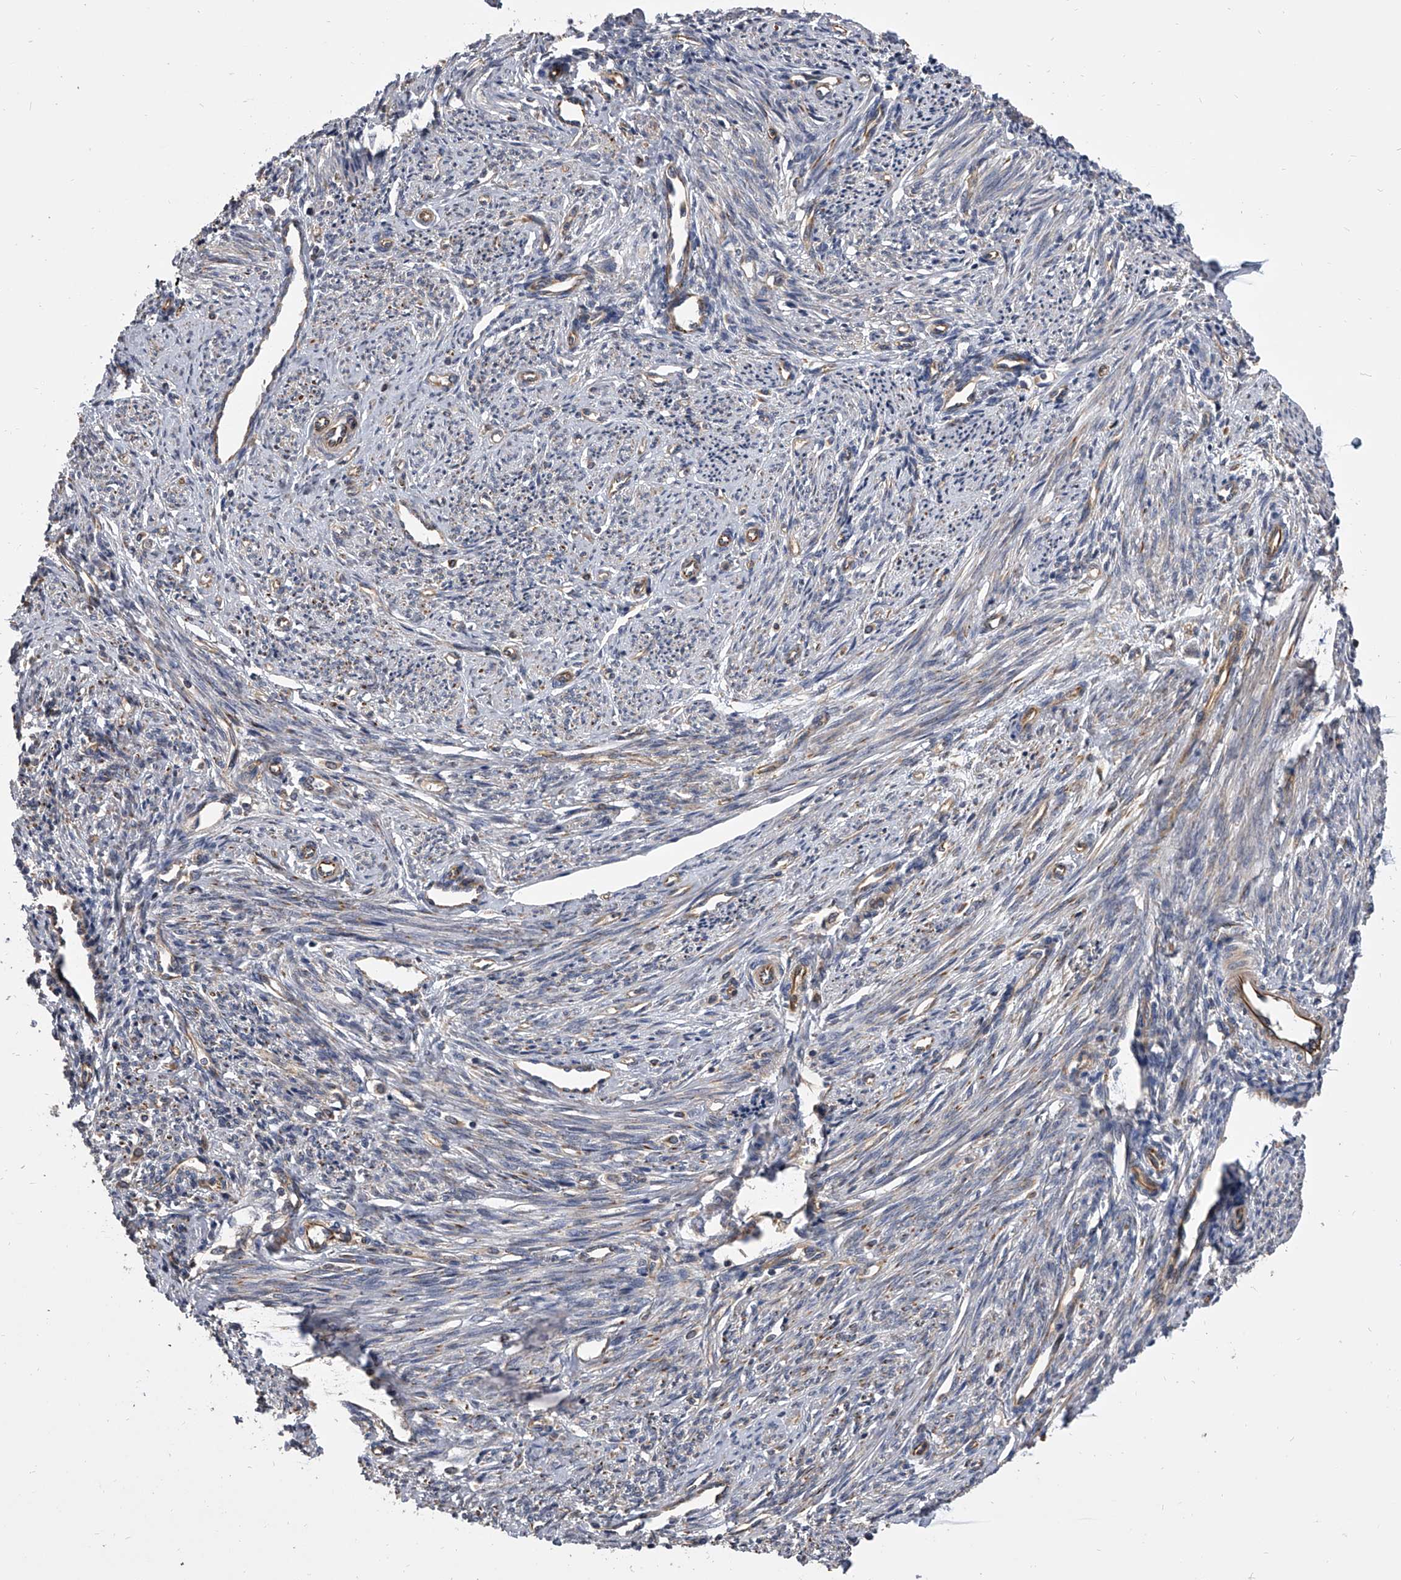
{"staining": {"intensity": "negative", "quantity": "none", "location": "none"}, "tissue": "endometrium", "cell_type": "Cells in endometrial stroma", "image_type": "normal", "snomed": [{"axis": "morphology", "description": "Normal tissue, NOS"}, {"axis": "topography", "description": "Endometrium"}], "caption": "Immunohistochemistry (IHC) of normal human endometrium reveals no expression in cells in endometrial stroma. Brightfield microscopy of immunohistochemistry stained with DAB (3,3'-diaminobenzidine) (brown) and hematoxylin (blue), captured at high magnification.", "gene": "EXOC4", "patient": {"sex": "female", "age": 56}}